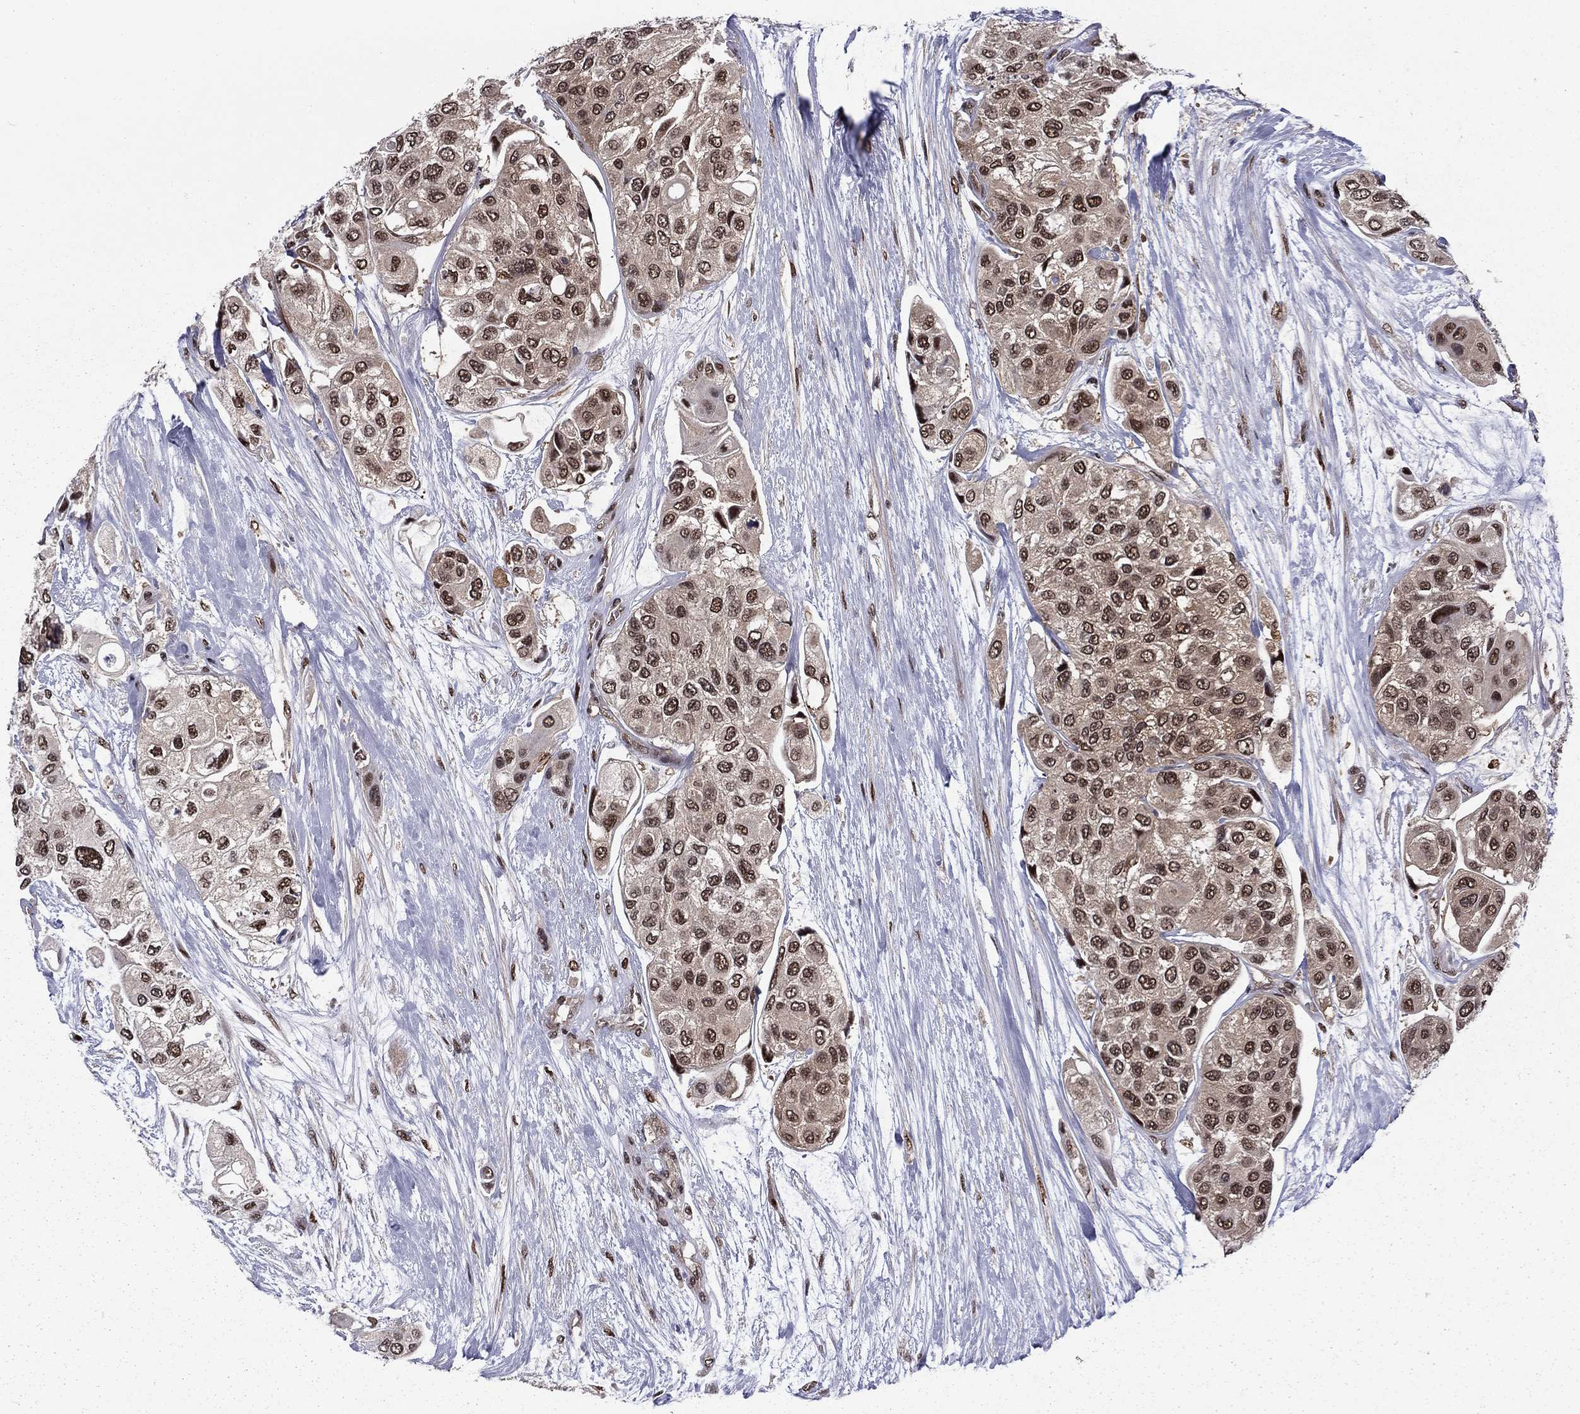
{"staining": {"intensity": "moderate", "quantity": "25%-75%", "location": "nuclear"}, "tissue": "urothelial cancer", "cell_type": "Tumor cells", "image_type": "cancer", "snomed": [{"axis": "morphology", "description": "Urothelial carcinoma, High grade"}, {"axis": "topography", "description": "Urinary bladder"}], "caption": "Human high-grade urothelial carcinoma stained with a protein marker exhibits moderate staining in tumor cells.", "gene": "PSMD2", "patient": {"sex": "male", "age": 77}}